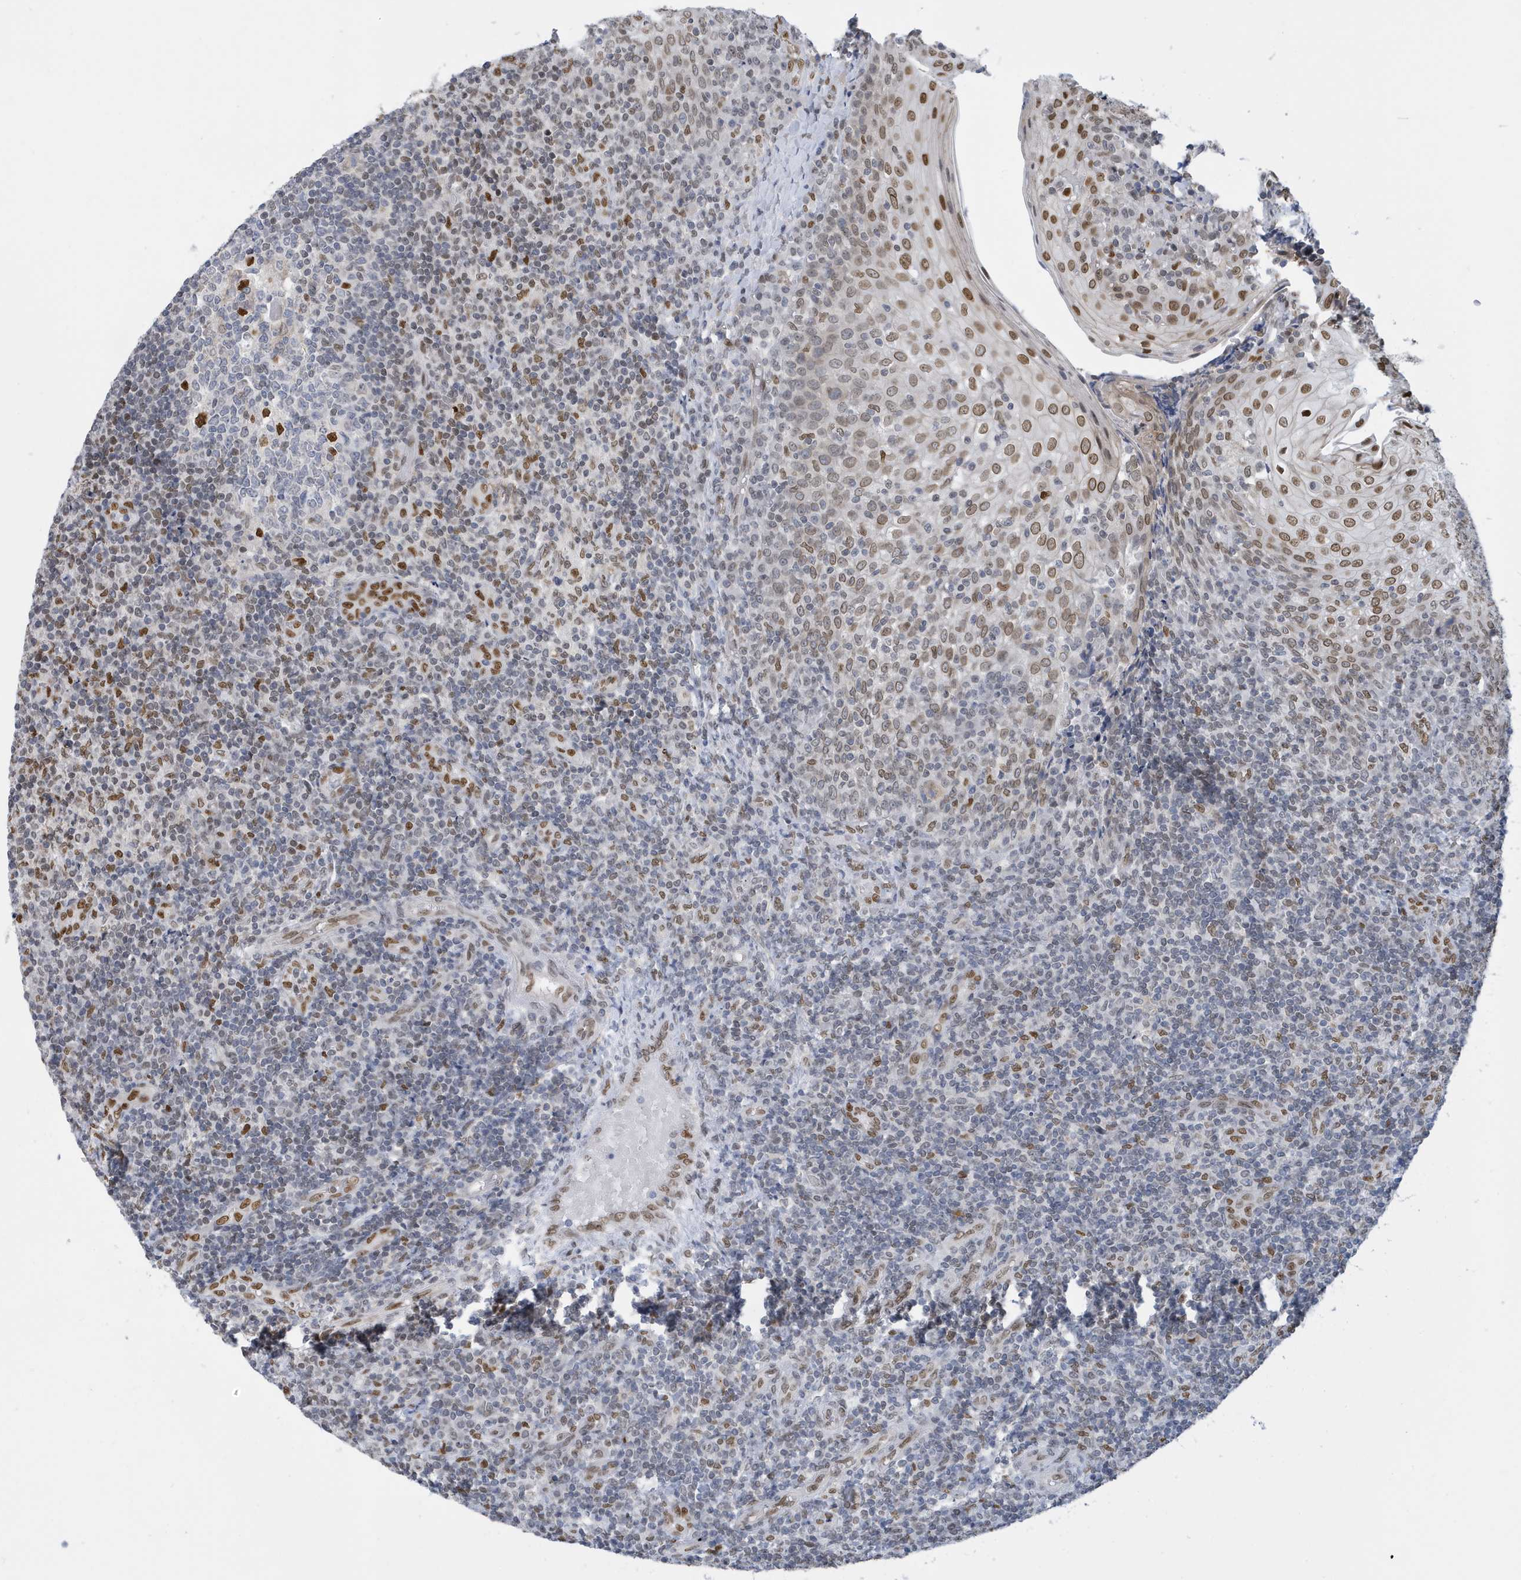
{"staining": {"intensity": "moderate", "quantity": "<25%", "location": "nuclear"}, "tissue": "tonsil", "cell_type": "Germinal center cells", "image_type": "normal", "snomed": [{"axis": "morphology", "description": "Normal tissue, NOS"}, {"axis": "topography", "description": "Tonsil"}], "caption": "Protein analysis of normal tonsil shows moderate nuclear positivity in approximately <25% of germinal center cells.", "gene": "PCYT1A", "patient": {"sex": "female", "age": 19}}